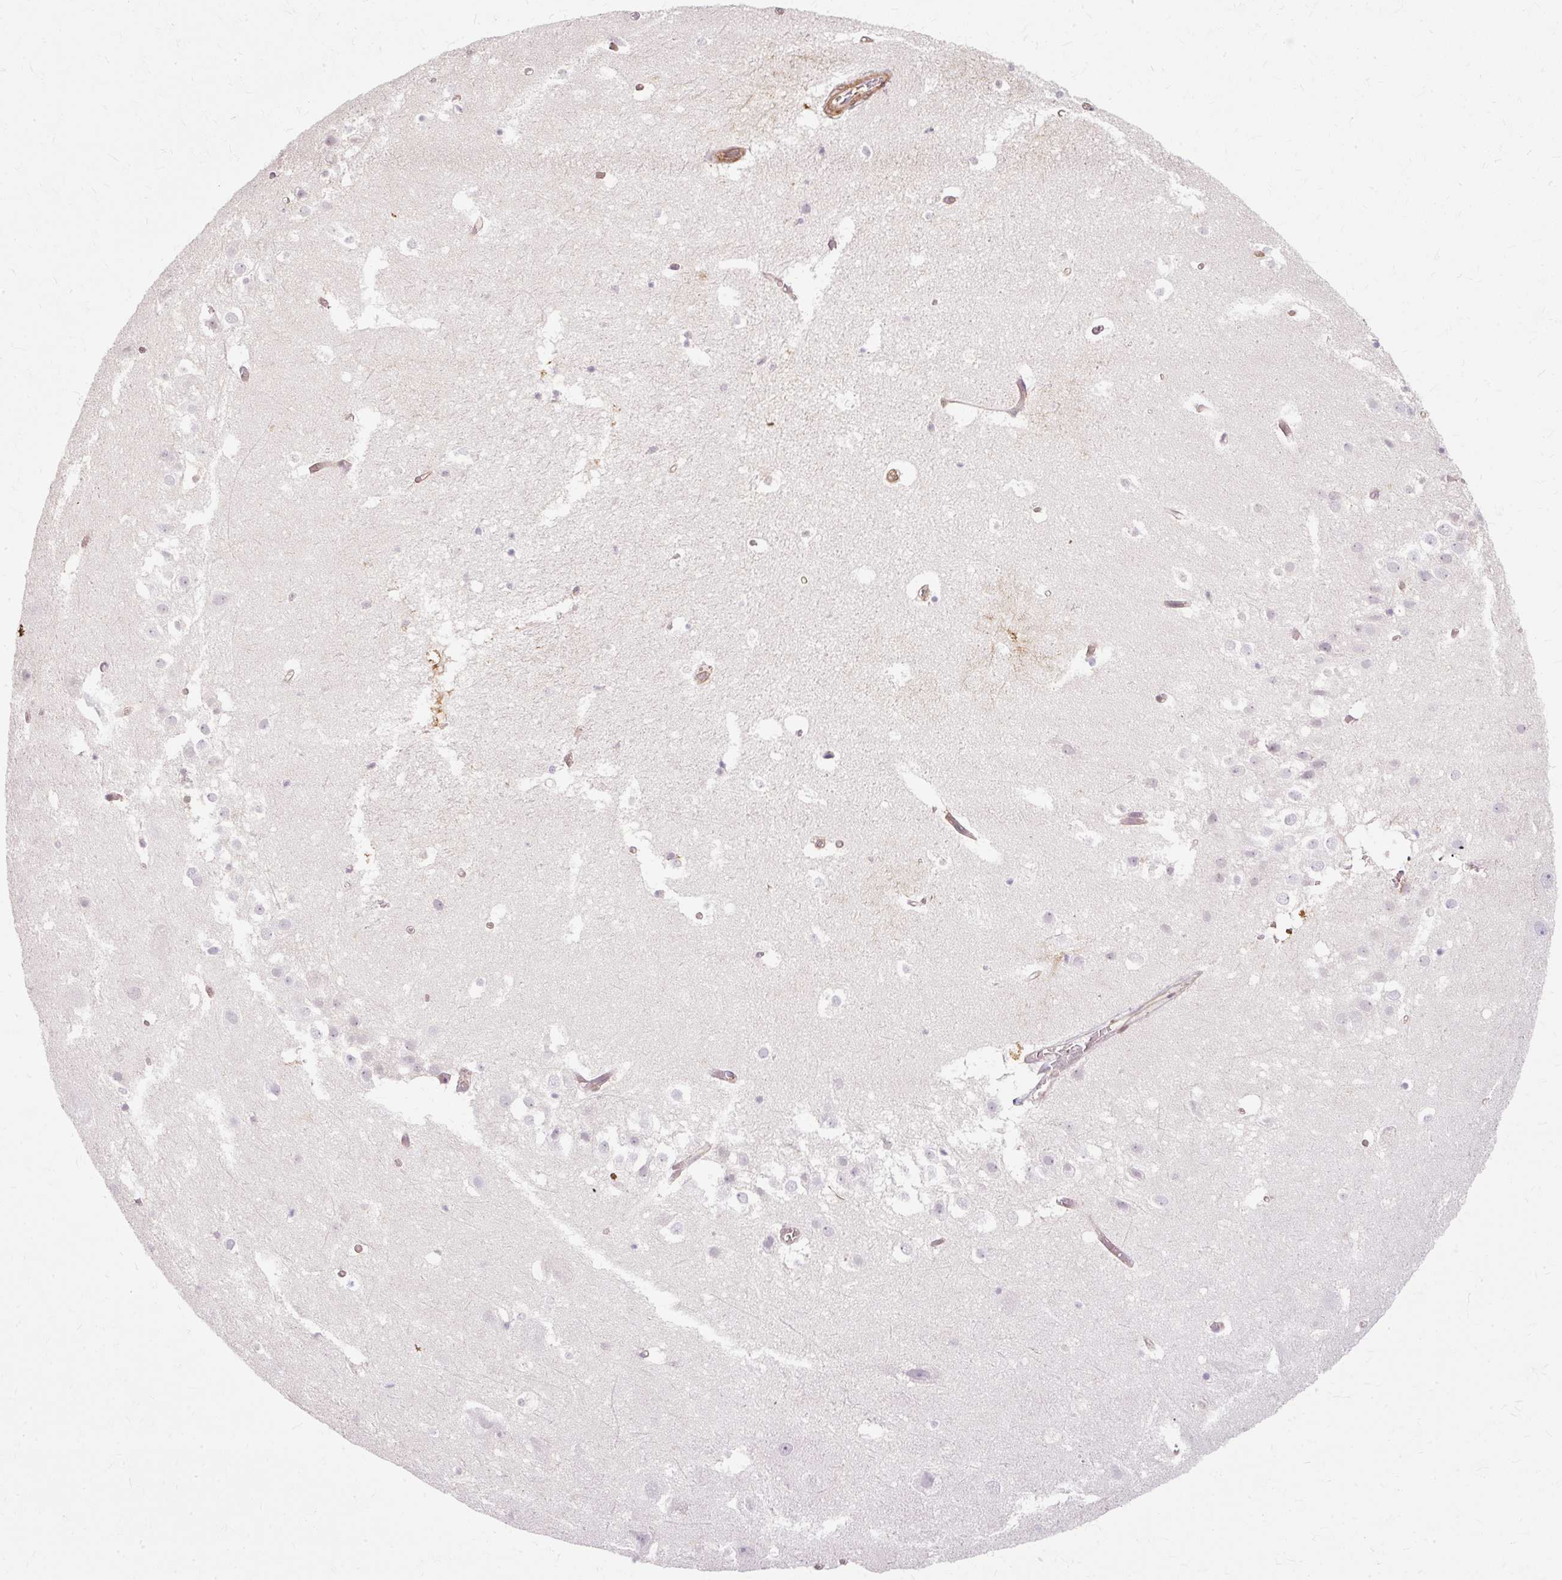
{"staining": {"intensity": "negative", "quantity": "none", "location": "none"}, "tissue": "hippocampus", "cell_type": "Glial cells", "image_type": "normal", "snomed": [{"axis": "morphology", "description": "Normal tissue, NOS"}, {"axis": "topography", "description": "Hippocampus"}], "caption": "The immunohistochemistry image has no significant positivity in glial cells of hippocampus.", "gene": "CNN3", "patient": {"sex": "female", "age": 52}}